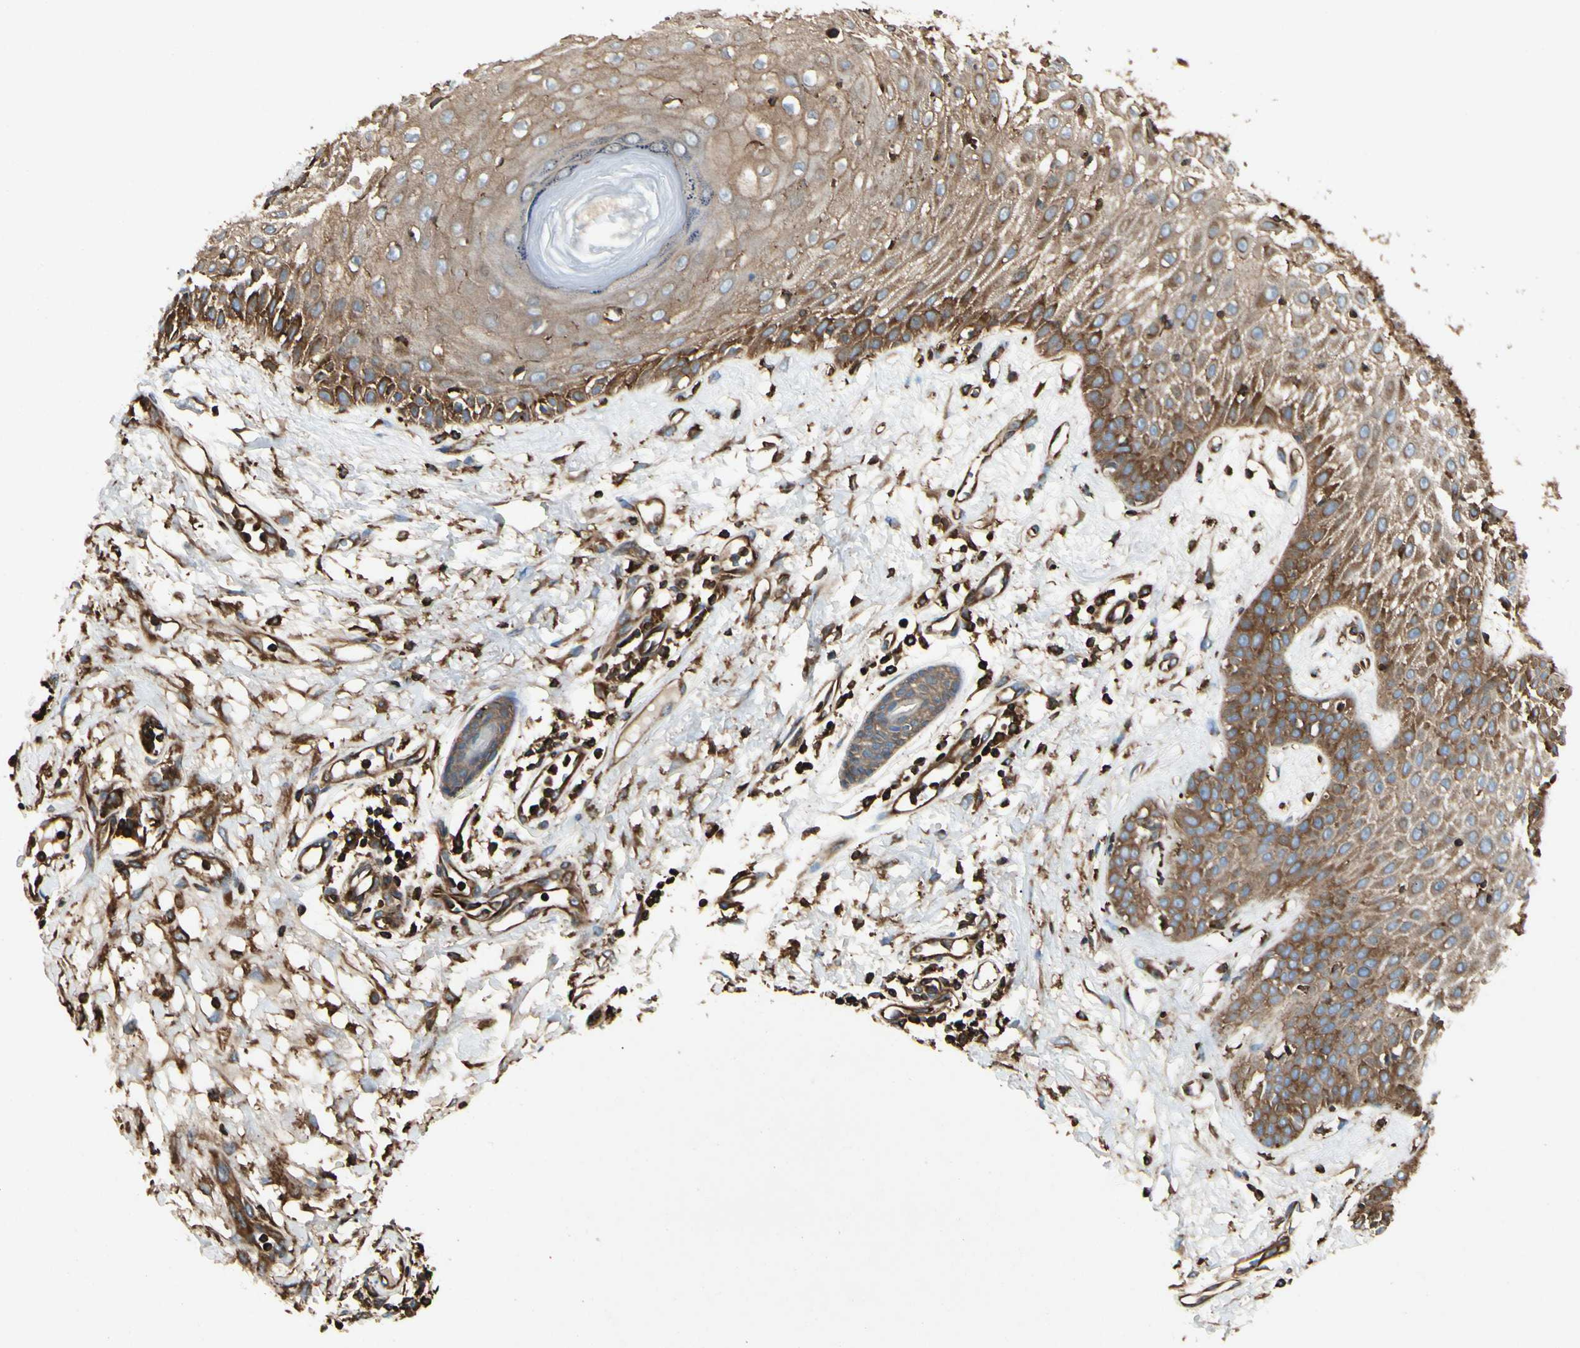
{"staining": {"intensity": "moderate", "quantity": ">75%", "location": "cytoplasmic/membranous"}, "tissue": "skin cancer", "cell_type": "Tumor cells", "image_type": "cancer", "snomed": [{"axis": "morphology", "description": "Squamous cell carcinoma, NOS"}, {"axis": "topography", "description": "Skin"}], "caption": "A brown stain highlights moderate cytoplasmic/membranous expression of a protein in skin squamous cell carcinoma tumor cells.", "gene": "ARPC2", "patient": {"sex": "female", "age": 78}}